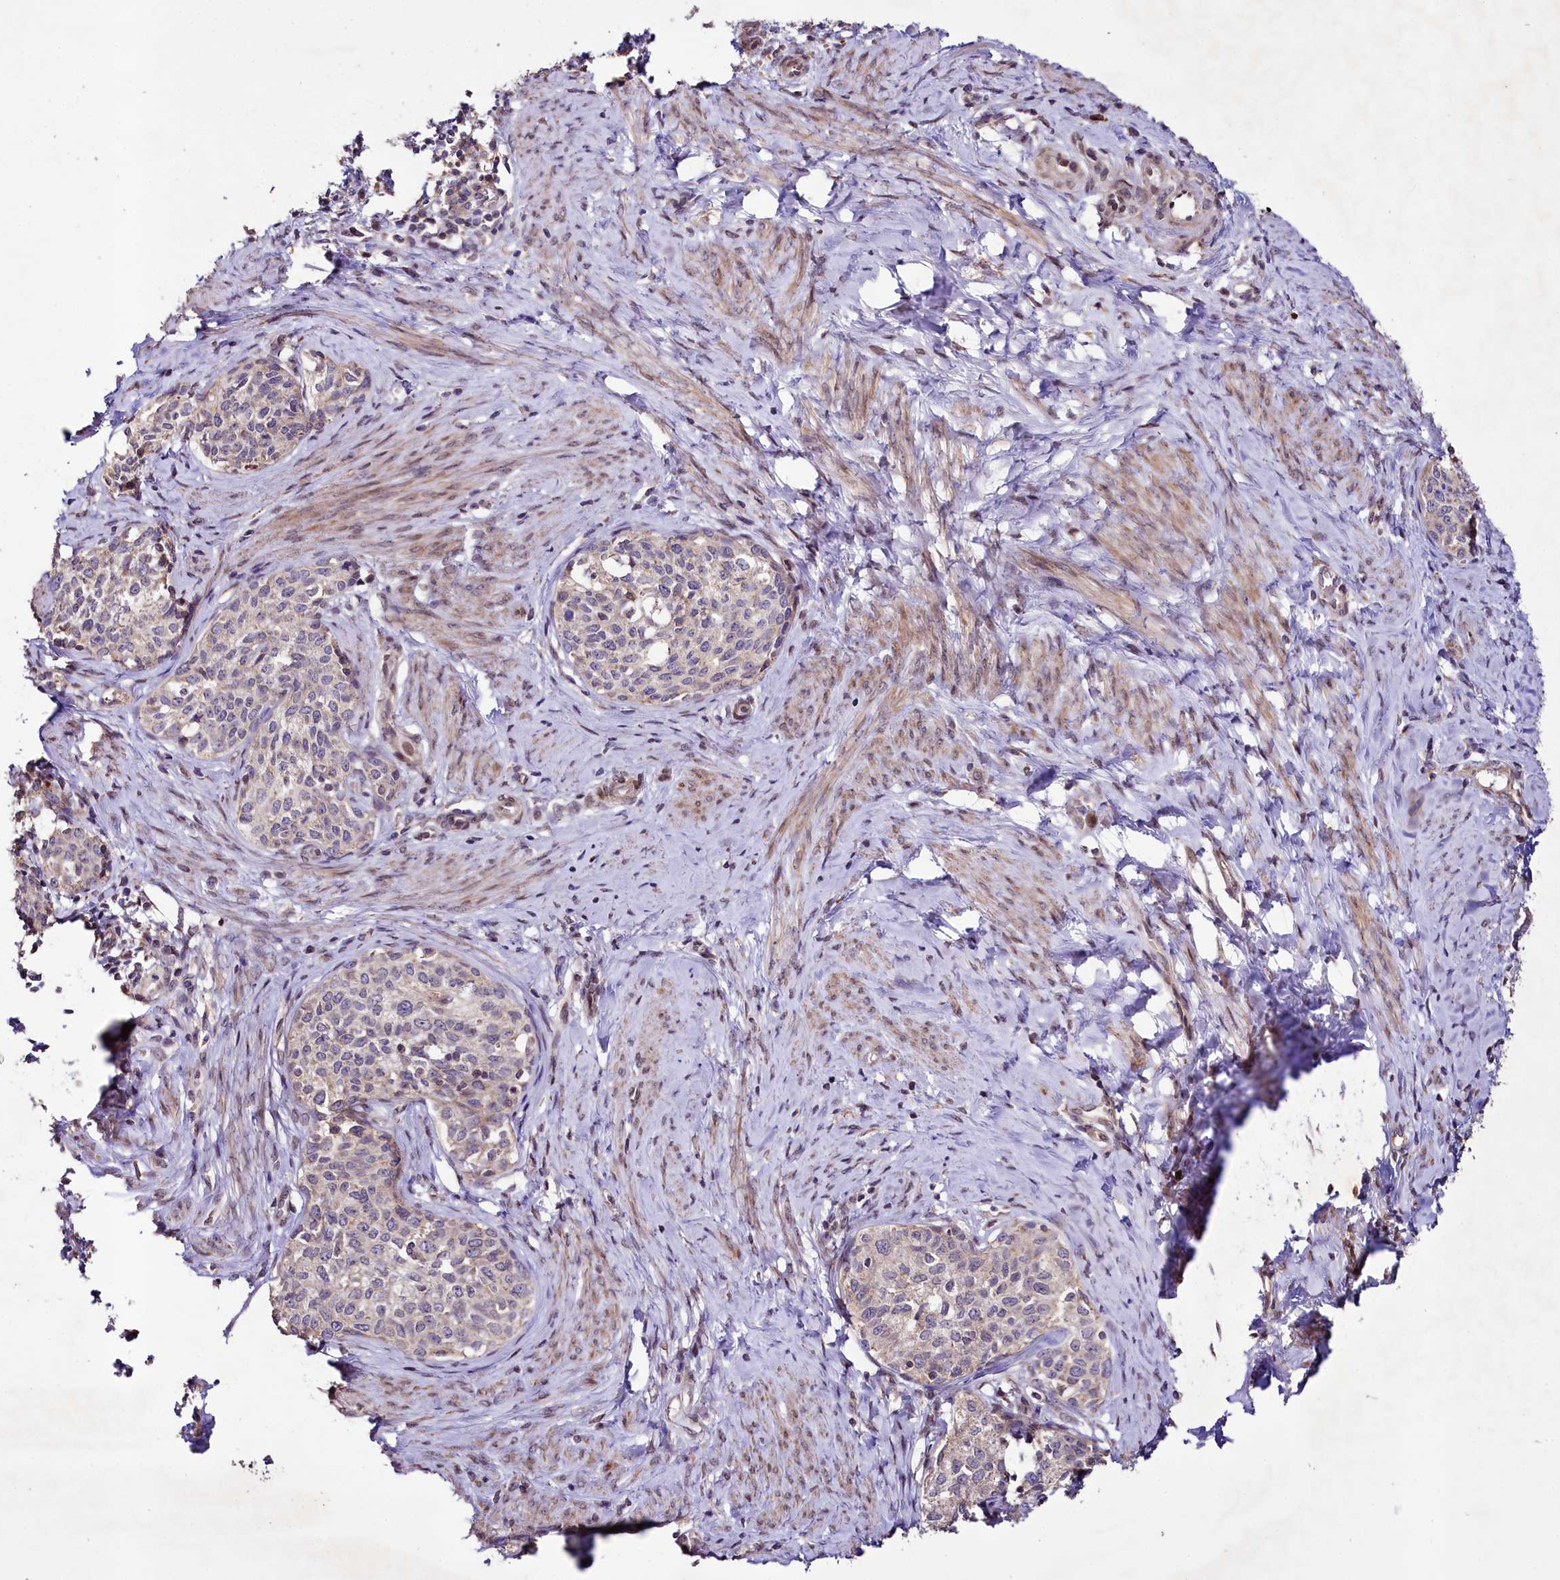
{"staining": {"intensity": "weak", "quantity": "<25%", "location": "cytoplasmic/membranous"}, "tissue": "cervical cancer", "cell_type": "Tumor cells", "image_type": "cancer", "snomed": [{"axis": "morphology", "description": "Squamous cell carcinoma, NOS"}, {"axis": "morphology", "description": "Adenocarcinoma, NOS"}, {"axis": "topography", "description": "Cervix"}], "caption": "Protein analysis of cervical cancer (squamous cell carcinoma) demonstrates no significant staining in tumor cells. (Stains: DAB (3,3'-diaminobenzidine) immunohistochemistry with hematoxylin counter stain, Microscopy: brightfield microscopy at high magnification).", "gene": "ZNF226", "patient": {"sex": "female", "age": 52}}